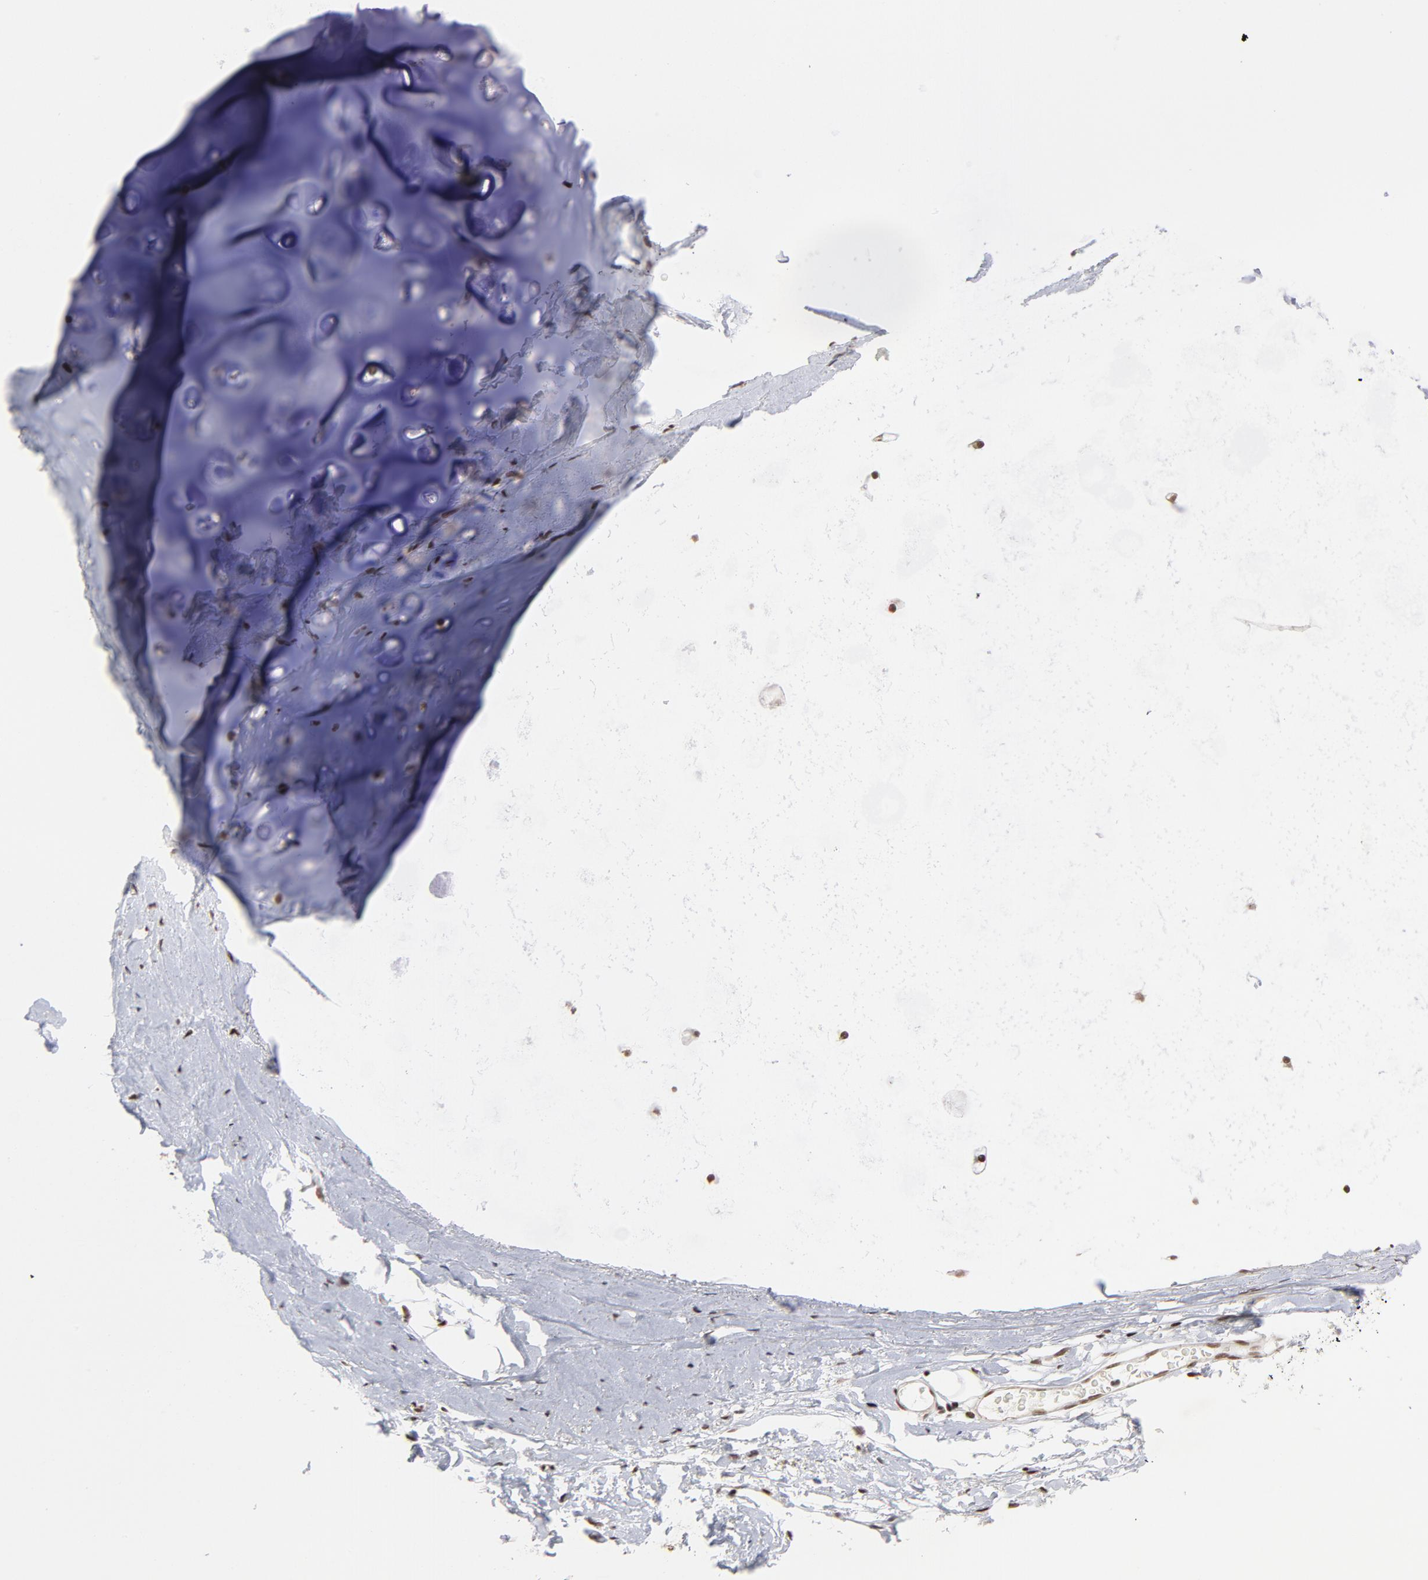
{"staining": {"intensity": "moderate", "quantity": ">75%", "location": "nuclear"}, "tissue": "adipose tissue", "cell_type": "Adipocytes", "image_type": "normal", "snomed": [{"axis": "morphology", "description": "Normal tissue, NOS"}, {"axis": "topography", "description": "Cartilage tissue"}, {"axis": "topography", "description": "Bronchus"}], "caption": "Protein expression analysis of normal adipose tissue exhibits moderate nuclear staining in approximately >75% of adipocytes.", "gene": "CTCF", "patient": {"sex": "female", "age": 73}}